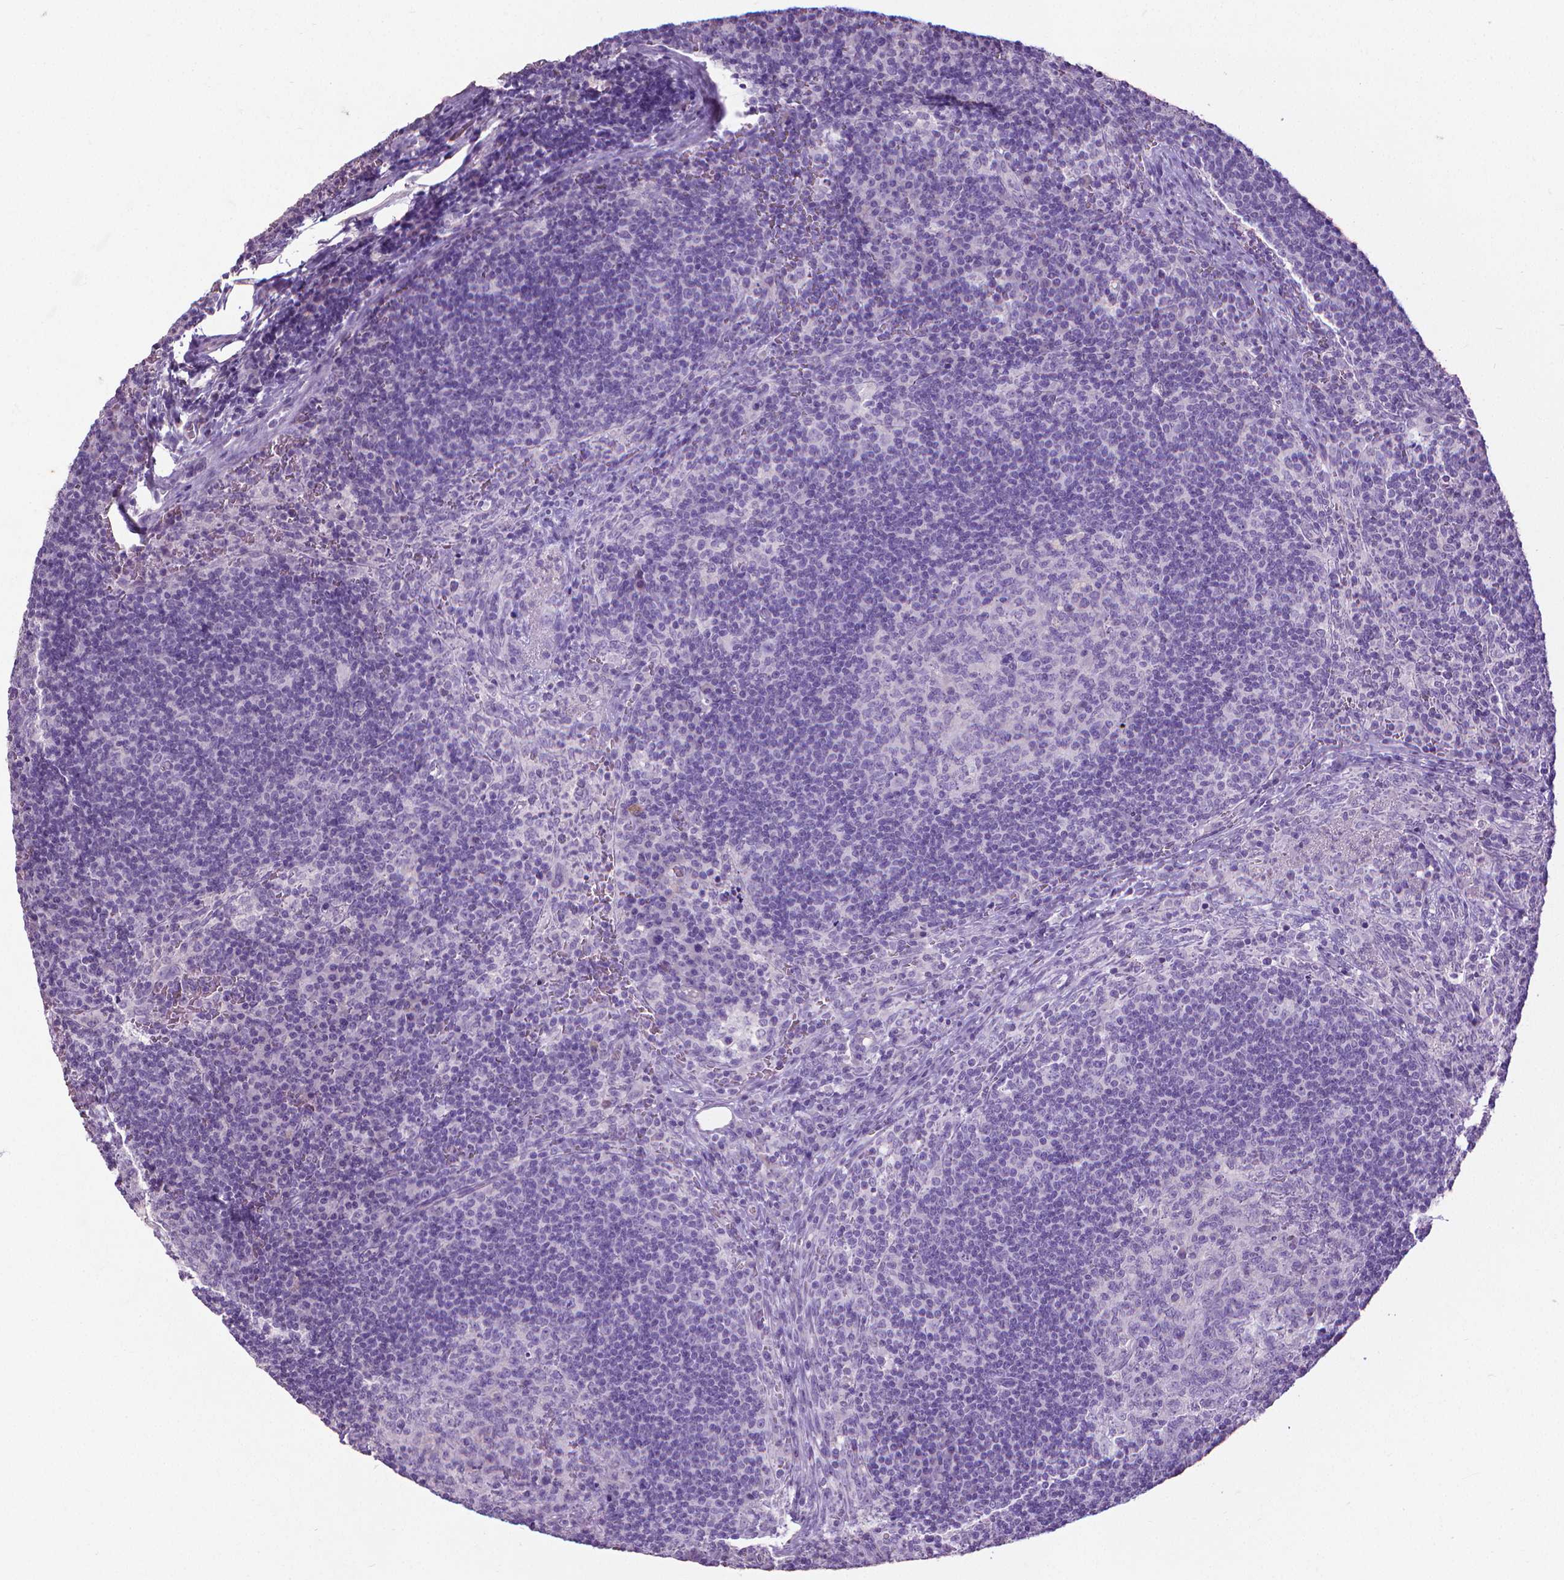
{"staining": {"intensity": "negative", "quantity": "none", "location": "none"}, "tissue": "lymph node", "cell_type": "Germinal center cells", "image_type": "normal", "snomed": [{"axis": "morphology", "description": "Normal tissue, NOS"}, {"axis": "topography", "description": "Lymph node"}], "caption": "Germinal center cells show no significant protein positivity in benign lymph node.", "gene": "KRT5", "patient": {"sex": "male", "age": 67}}